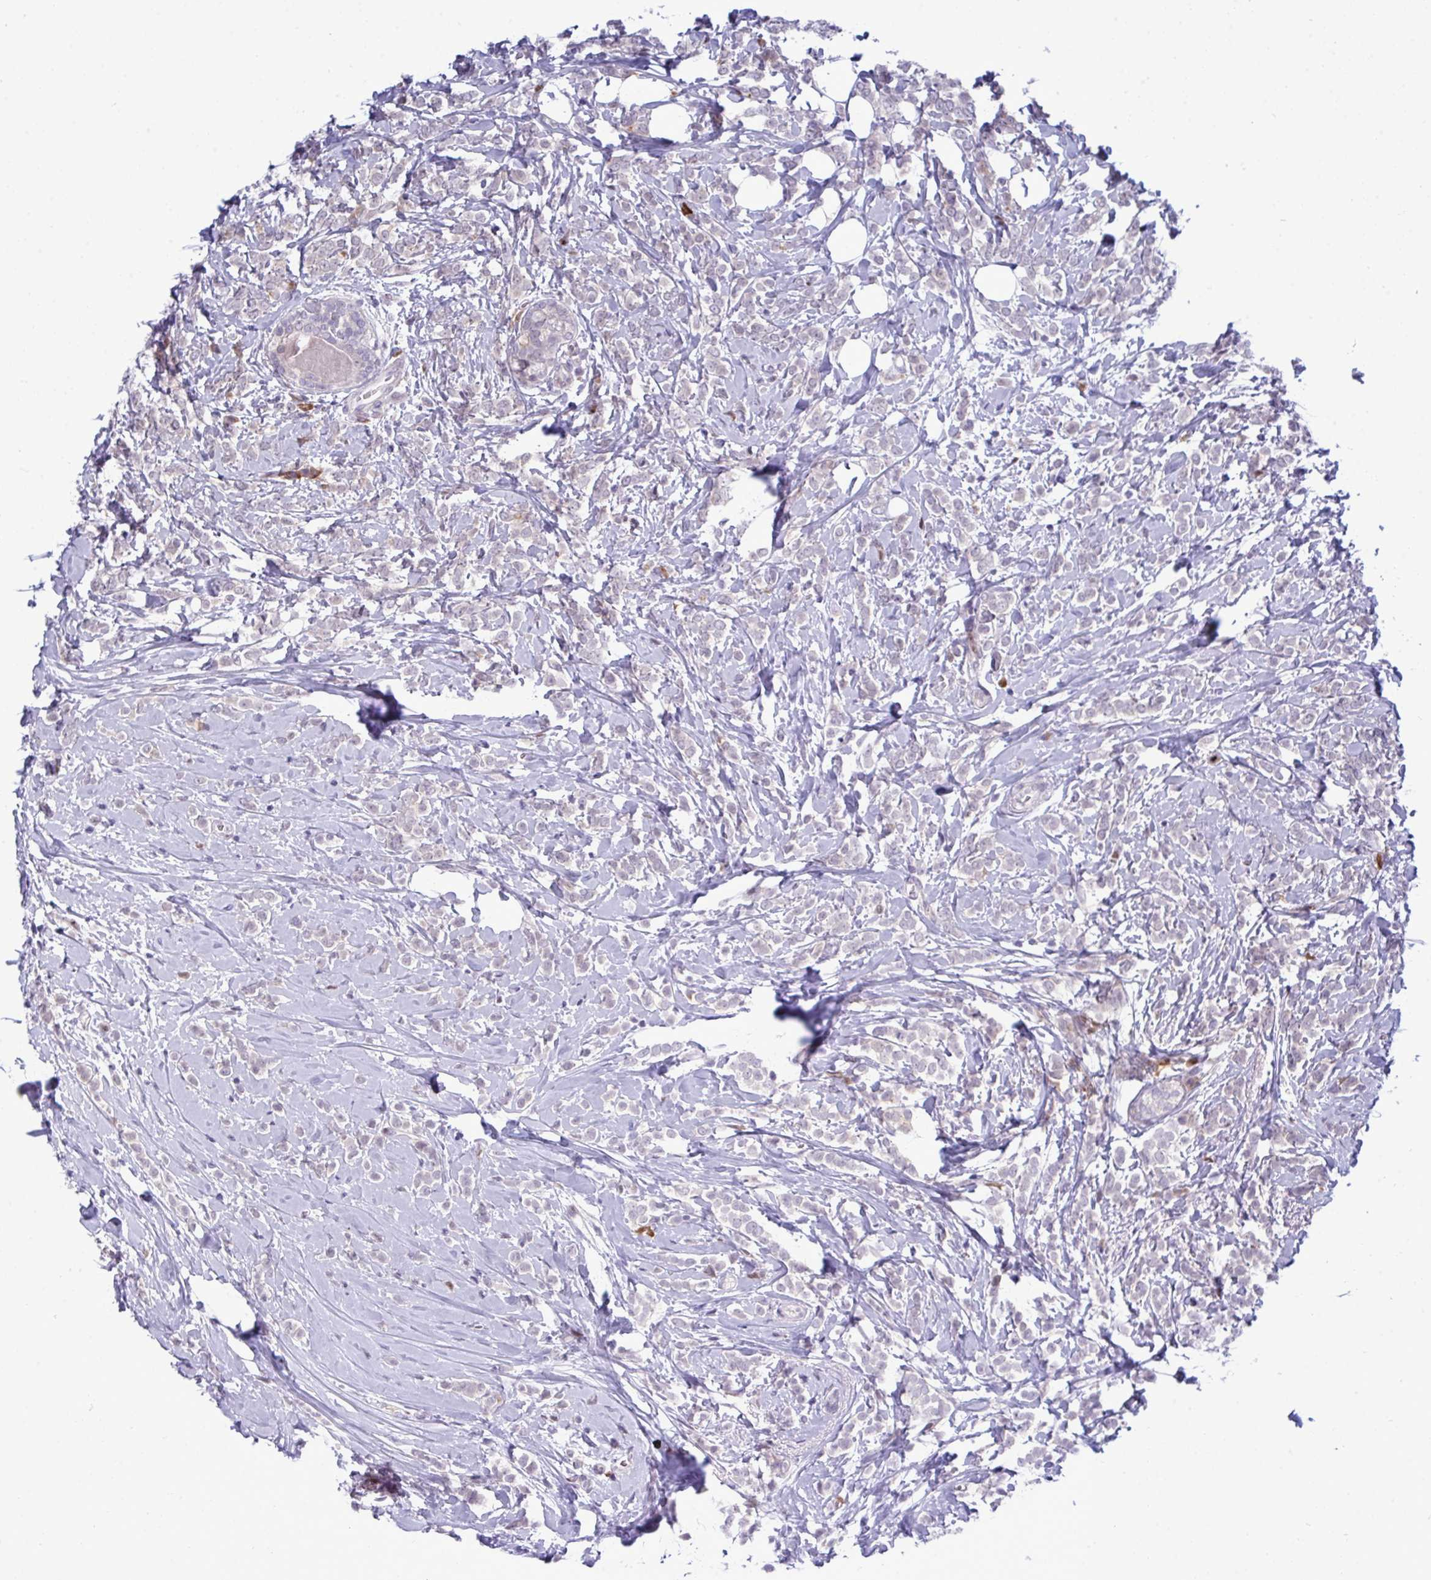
{"staining": {"intensity": "negative", "quantity": "none", "location": "none"}, "tissue": "breast cancer", "cell_type": "Tumor cells", "image_type": "cancer", "snomed": [{"axis": "morphology", "description": "Lobular carcinoma"}, {"axis": "topography", "description": "Breast"}], "caption": "High magnification brightfield microscopy of breast lobular carcinoma stained with DAB (brown) and counterstained with hematoxylin (blue): tumor cells show no significant positivity.", "gene": "TAB1", "patient": {"sex": "female", "age": 49}}